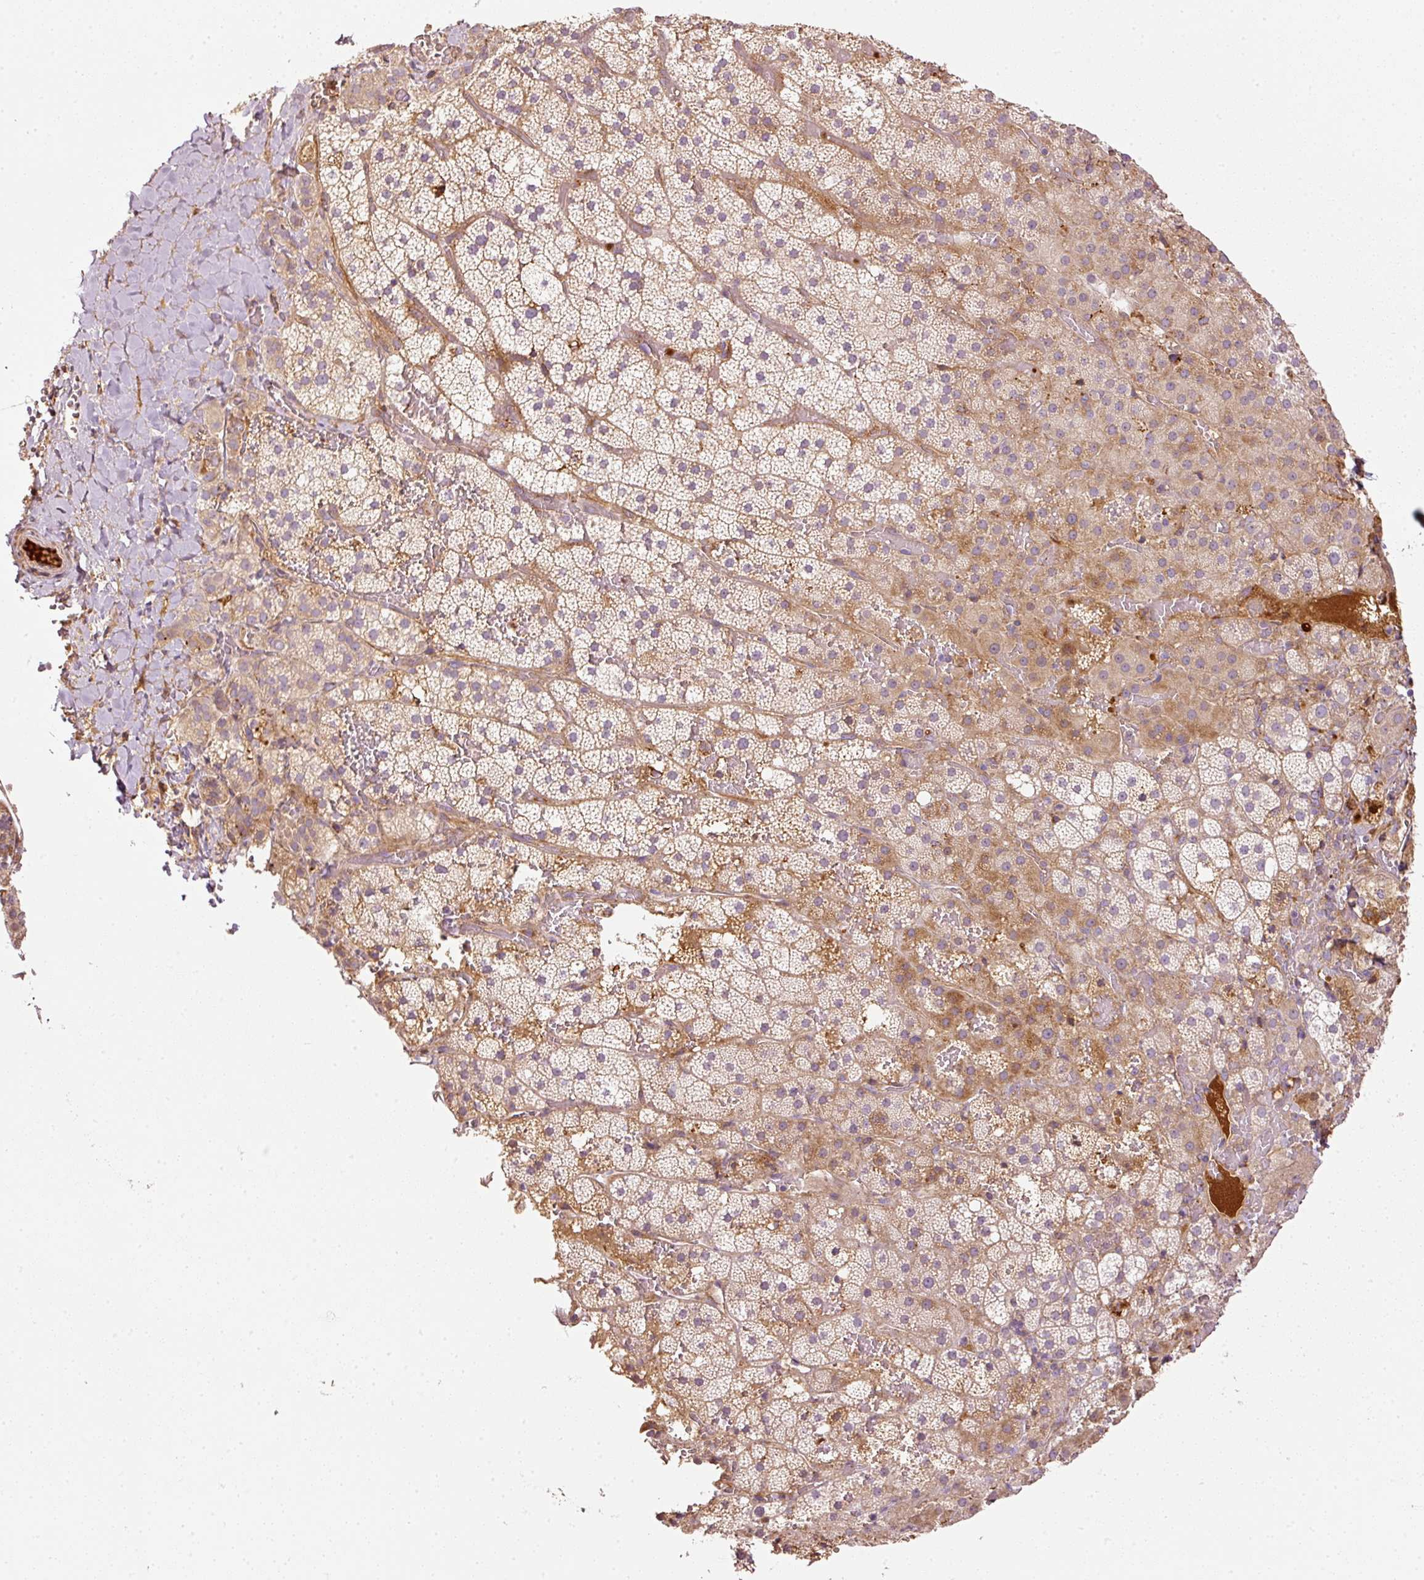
{"staining": {"intensity": "moderate", "quantity": ">75%", "location": "cytoplasmic/membranous"}, "tissue": "adrenal gland", "cell_type": "Glandular cells", "image_type": "normal", "snomed": [{"axis": "morphology", "description": "Normal tissue, NOS"}, {"axis": "topography", "description": "Adrenal gland"}], "caption": "An immunohistochemistry photomicrograph of benign tissue is shown. Protein staining in brown shows moderate cytoplasmic/membranous positivity in adrenal gland within glandular cells. (brown staining indicates protein expression, while blue staining denotes nuclei).", "gene": "SERPING1", "patient": {"sex": "male", "age": 53}}